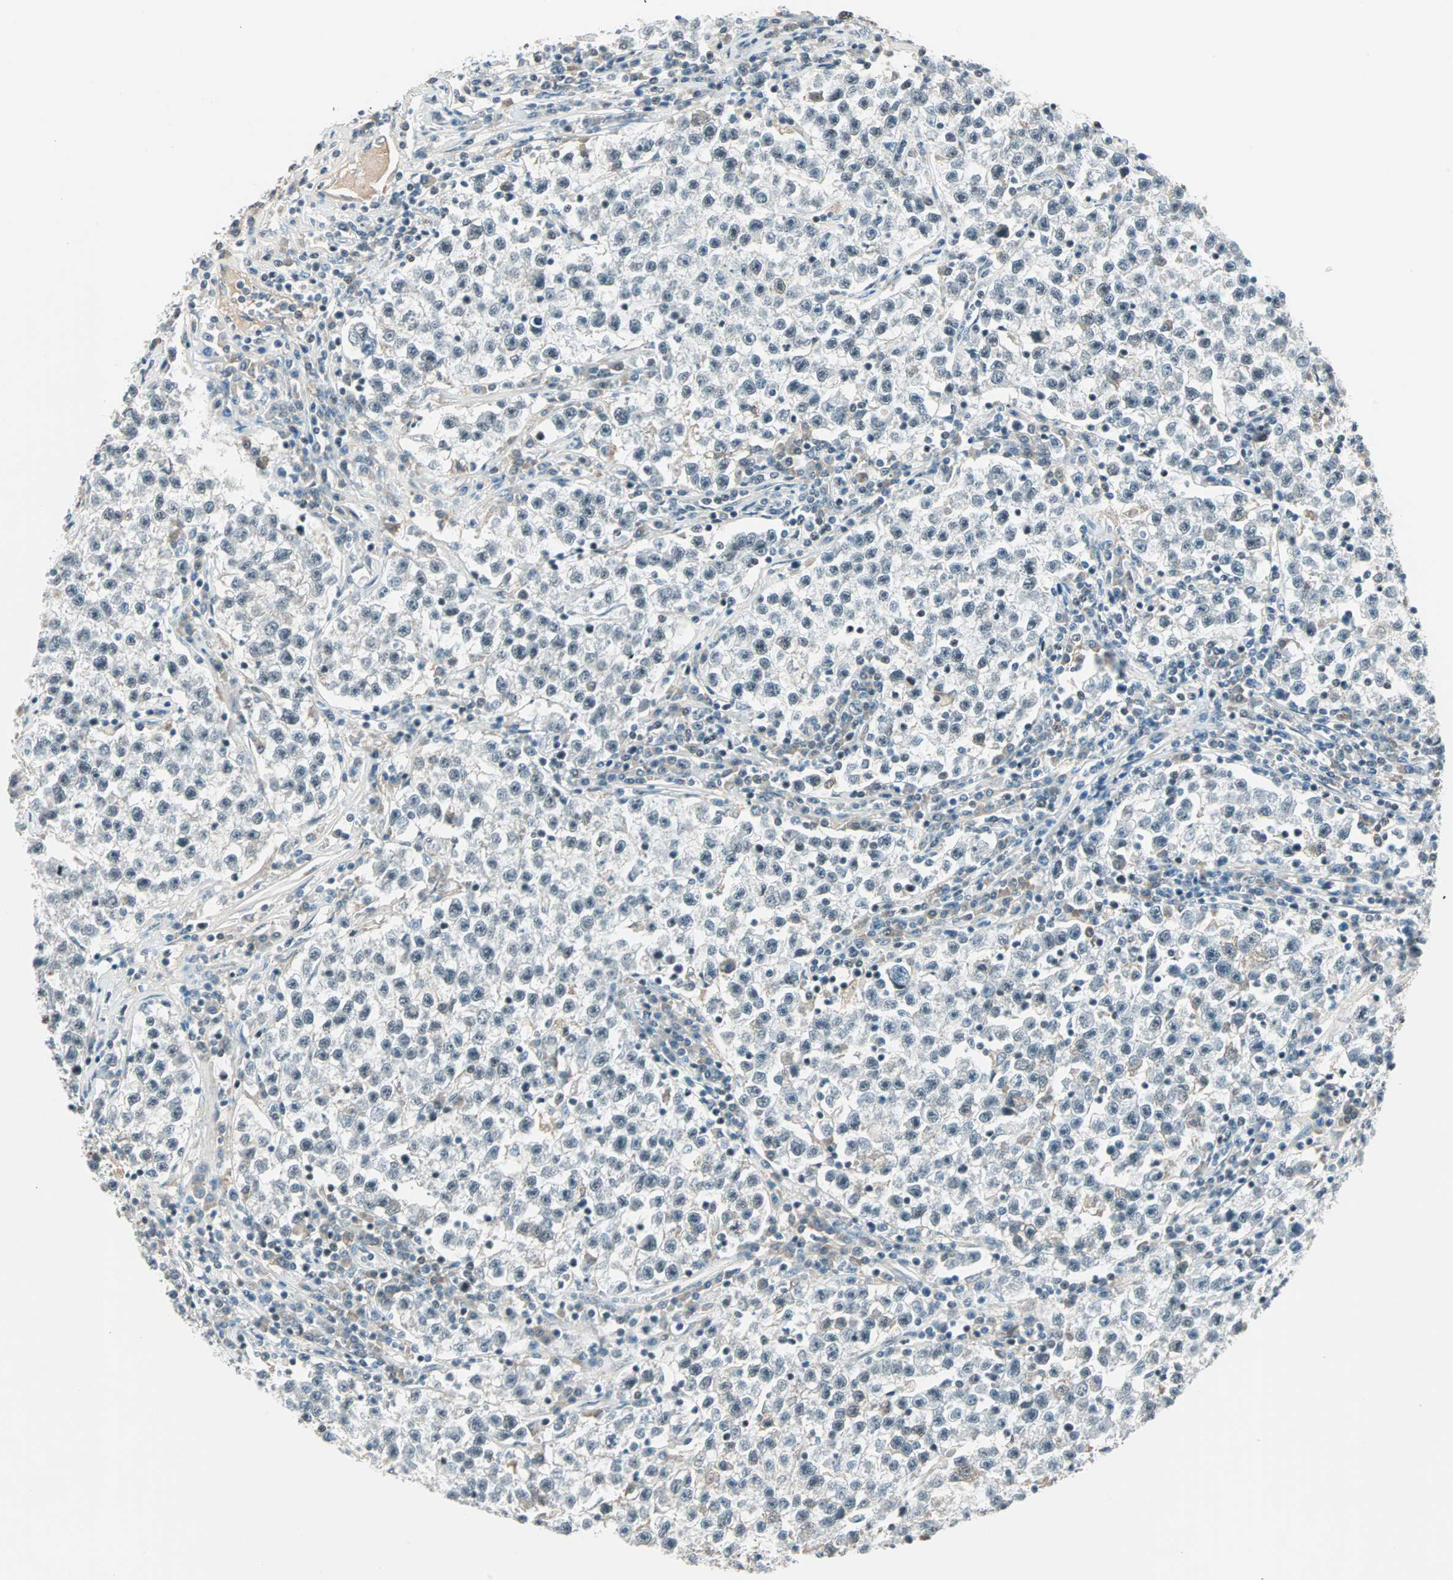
{"staining": {"intensity": "weak", "quantity": "<25%", "location": "cytoplasmic/membranous"}, "tissue": "testis cancer", "cell_type": "Tumor cells", "image_type": "cancer", "snomed": [{"axis": "morphology", "description": "Seminoma, NOS"}, {"axis": "topography", "description": "Testis"}], "caption": "Immunohistochemistry (IHC) of testis cancer exhibits no staining in tumor cells.", "gene": "SIN3A", "patient": {"sex": "male", "age": 22}}